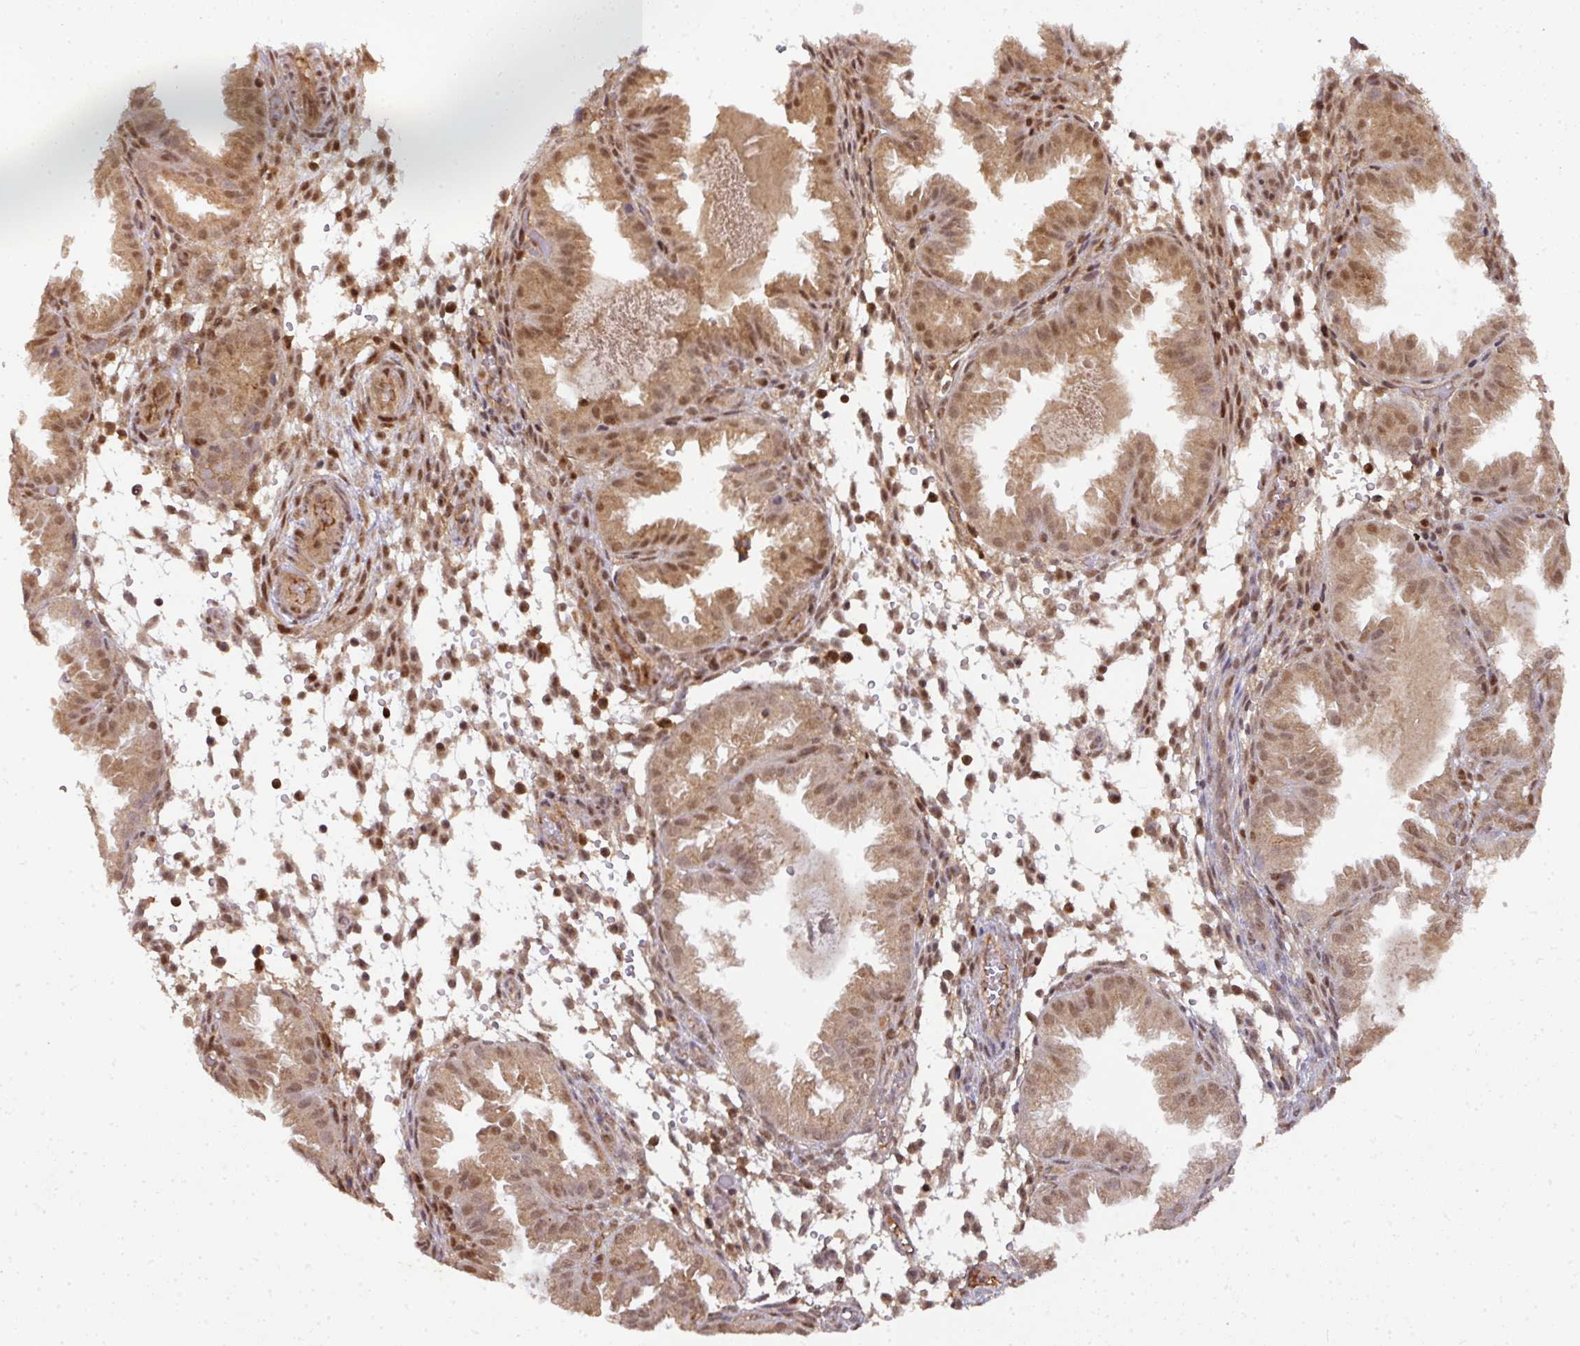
{"staining": {"intensity": "moderate", "quantity": "25%-75%", "location": "cytoplasmic/membranous,nuclear"}, "tissue": "endometrium", "cell_type": "Cells in endometrial stroma", "image_type": "normal", "snomed": [{"axis": "morphology", "description": "Normal tissue, NOS"}, {"axis": "topography", "description": "Endometrium"}], "caption": "Immunohistochemistry of normal endometrium reveals medium levels of moderate cytoplasmic/membranous,nuclear staining in approximately 25%-75% of cells in endometrial stroma.", "gene": "RANBP9", "patient": {"sex": "female", "age": 33}}